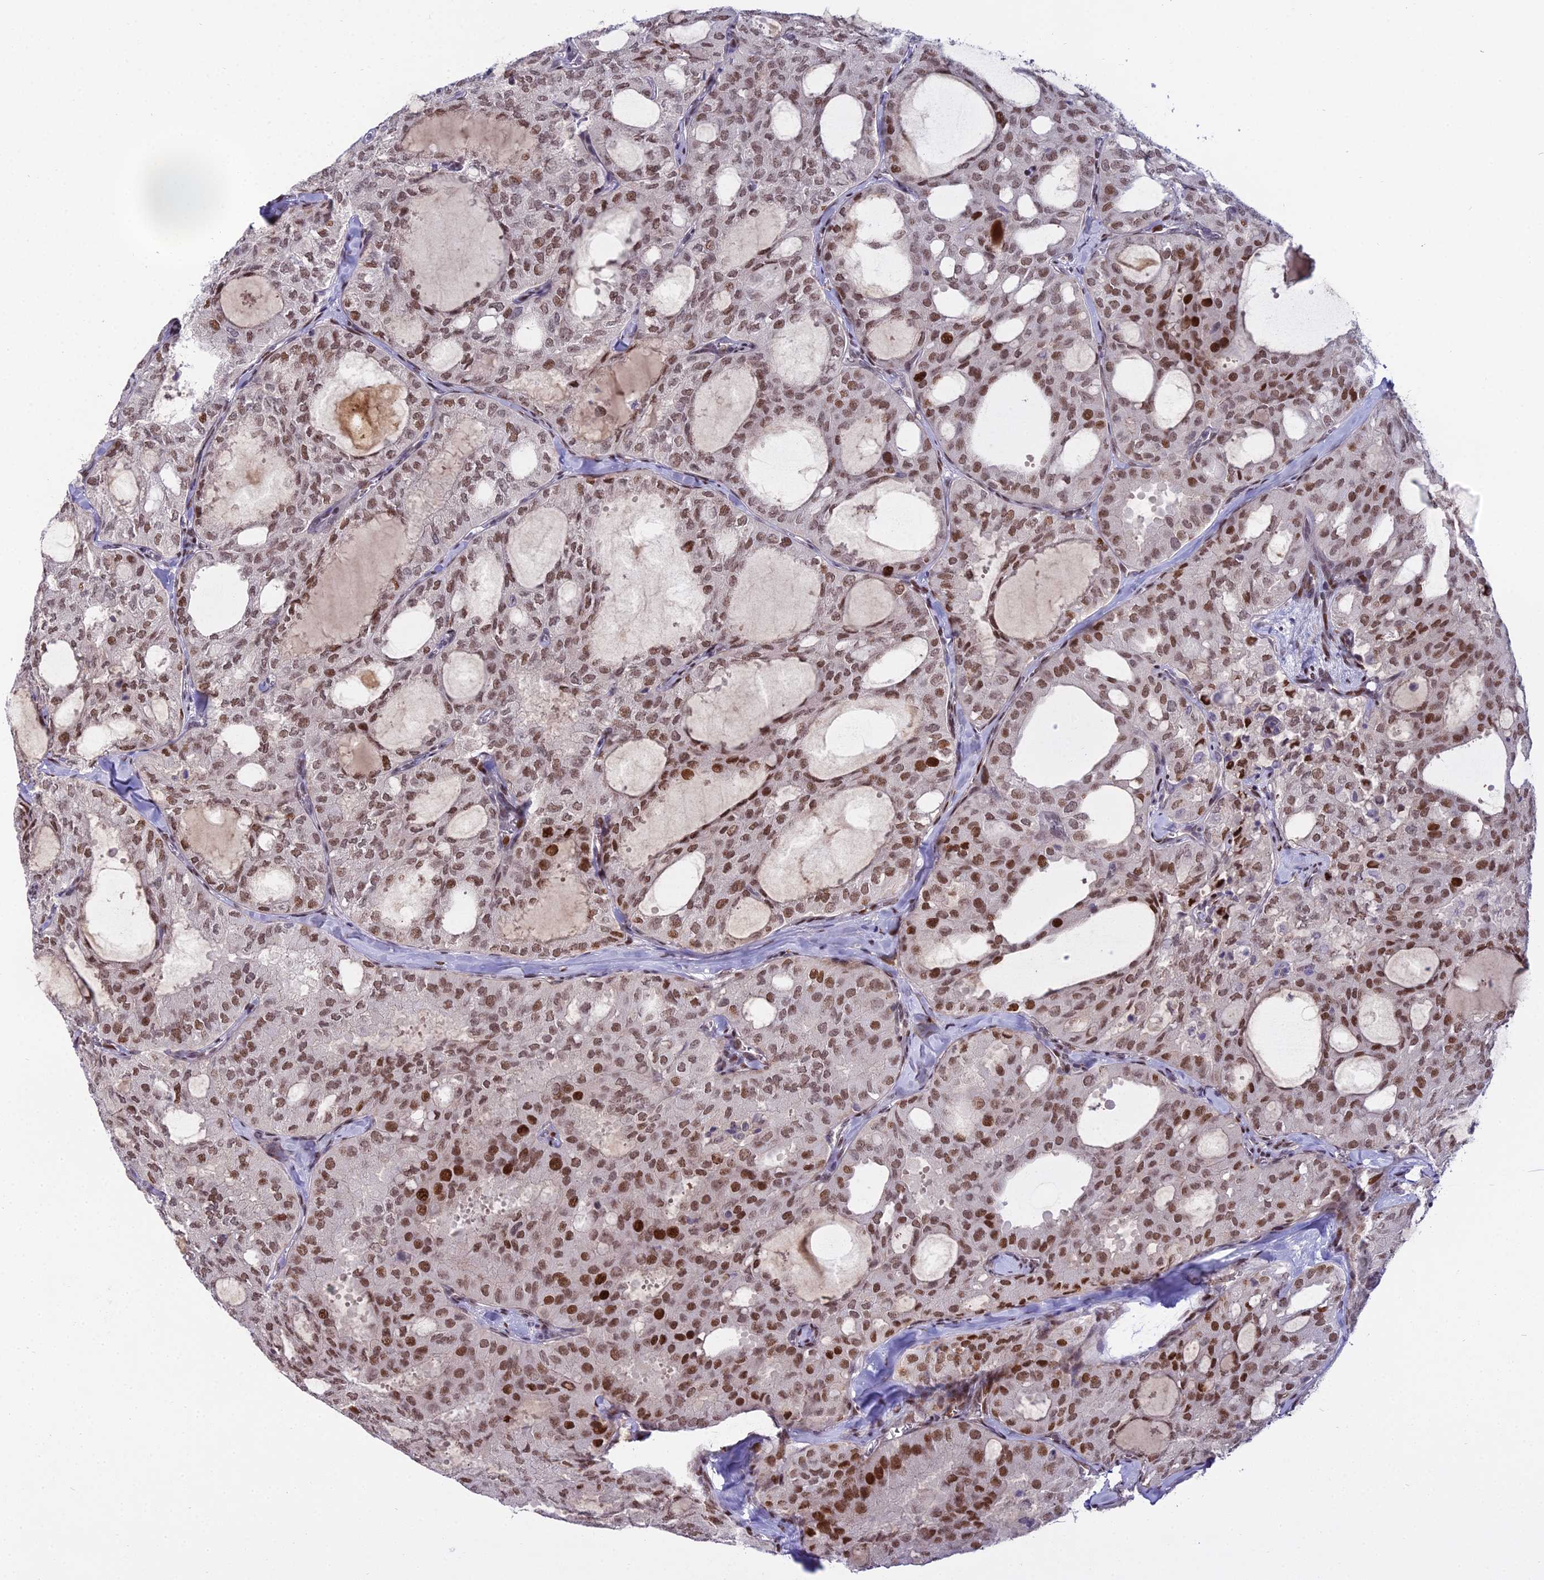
{"staining": {"intensity": "moderate", "quantity": ">75%", "location": "nuclear"}, "tissue": "thyroid cancer", "cell_type": "Tumor cells", "image_type": "cancer", "snomed": [{"axis": "morphology", "description": "Follicular adenoma carcinoma, NOS"}, {"axis": "topography", "description": "Thyroid gland"}], "caption": "Immunohistochemical staining of follicular adenoma carcinoma (thyroid) displays medium levels of moderate nuclear protein expression in approximately >75% of tumor cells. (brown staining indicates protein expression, while blue staining denotes nuclei).", "gene": "ZNF707", "patient": {"sex": "male", "age": 75}}